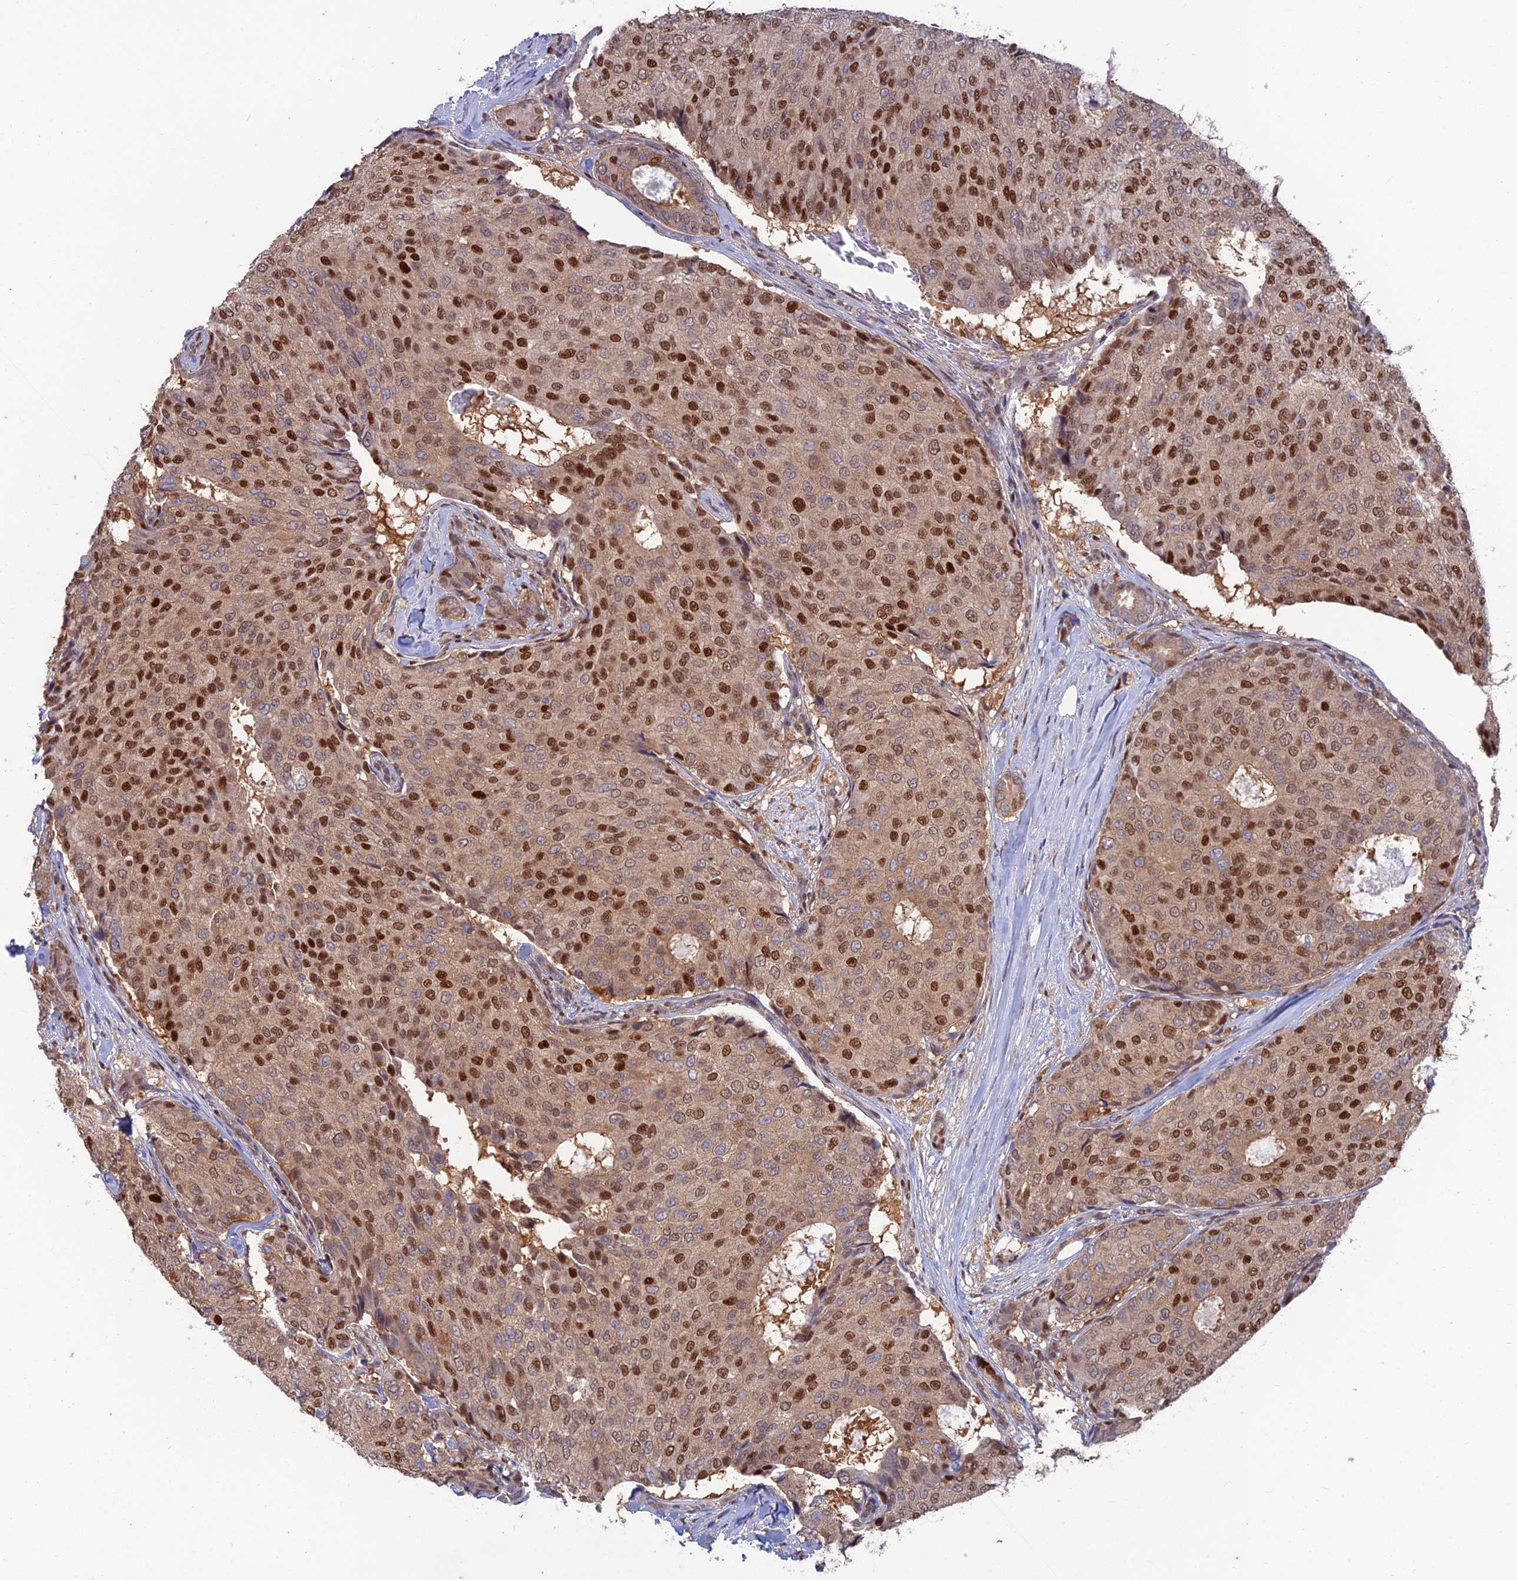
{"staining": {"intensity": "strong", "quantity": ">75%", "location": "cytoplasmic/membranous,nuclear"}, "tissue": "breast cancer", "cell_type": "Tumor cells", "image_type": "cancer", "snomed": [{"axis": "morphology", "description": "Duct carcinoma"}, {"axis": "topography", "description": "Breast"}], "caption": "A brown stain shows strong cytoplasmic/membranous and nuclear staining of a protein in human breast cancer (infiltrating ductal carcinoma) tumor cells.", "gene": "DNPEP", "patient": {"sex": "female", "age": 75}}